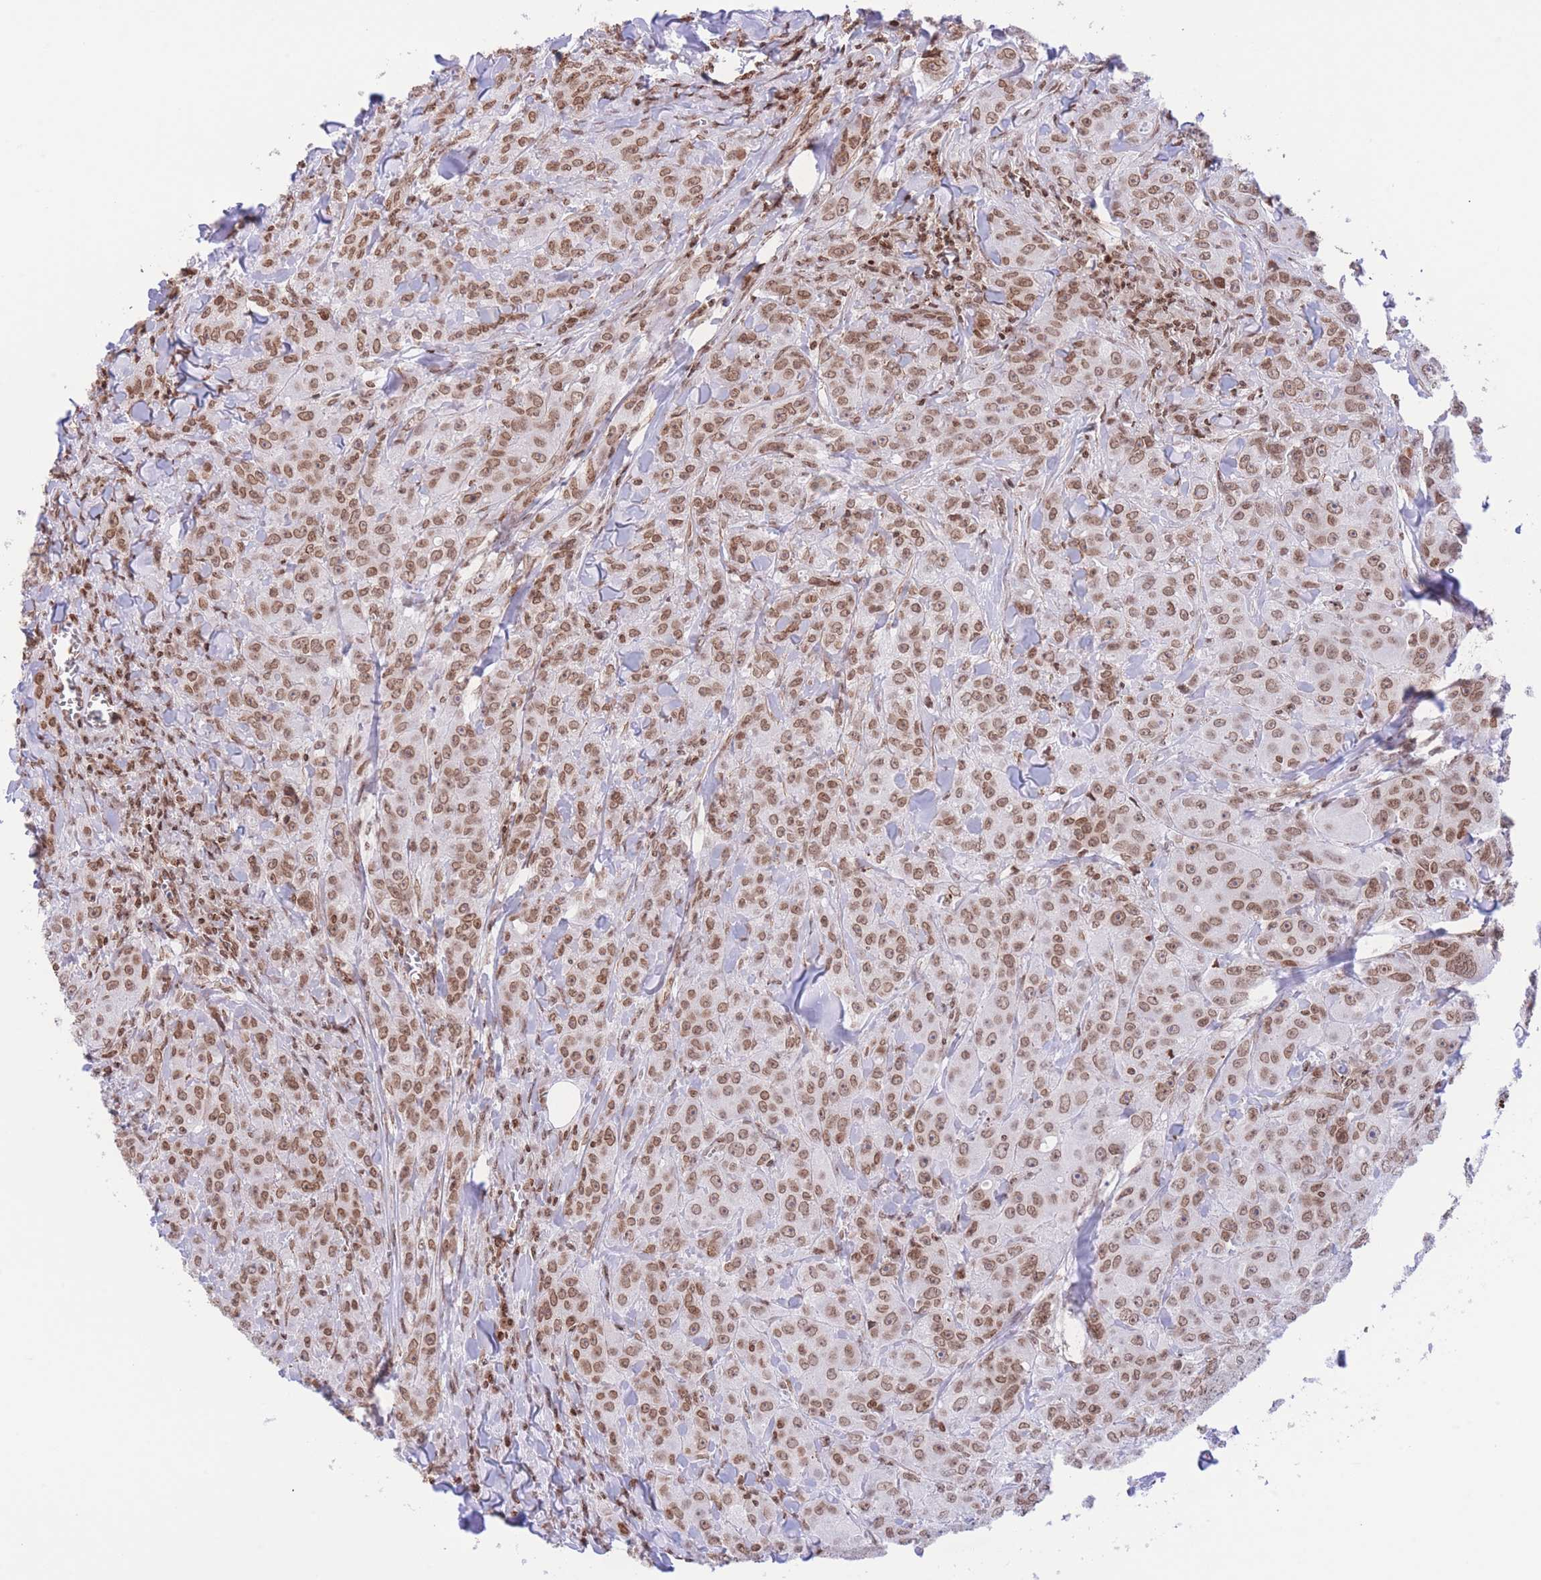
{"staining": {"intensity": "moderate", "quantity": ">75%", "location": "nuclear"}, "tissue": "breast cancer", "cell_type": "Tumor cells", "image_type": "cancer", "snomed": [{"axis": "morphology", "description": "Duct carcinoma"}, {"axis": "topography", "description": "Breast"}], "caption": "This photomicrograph demonstrates immunohistochemistry (IHC) staining of human breast intraductal carcinoma, with medium moderate nuclear staining in about >75% of tumor cells.", "gene": "H2BC11", "patient": {"sex": "female", "age": 43}}